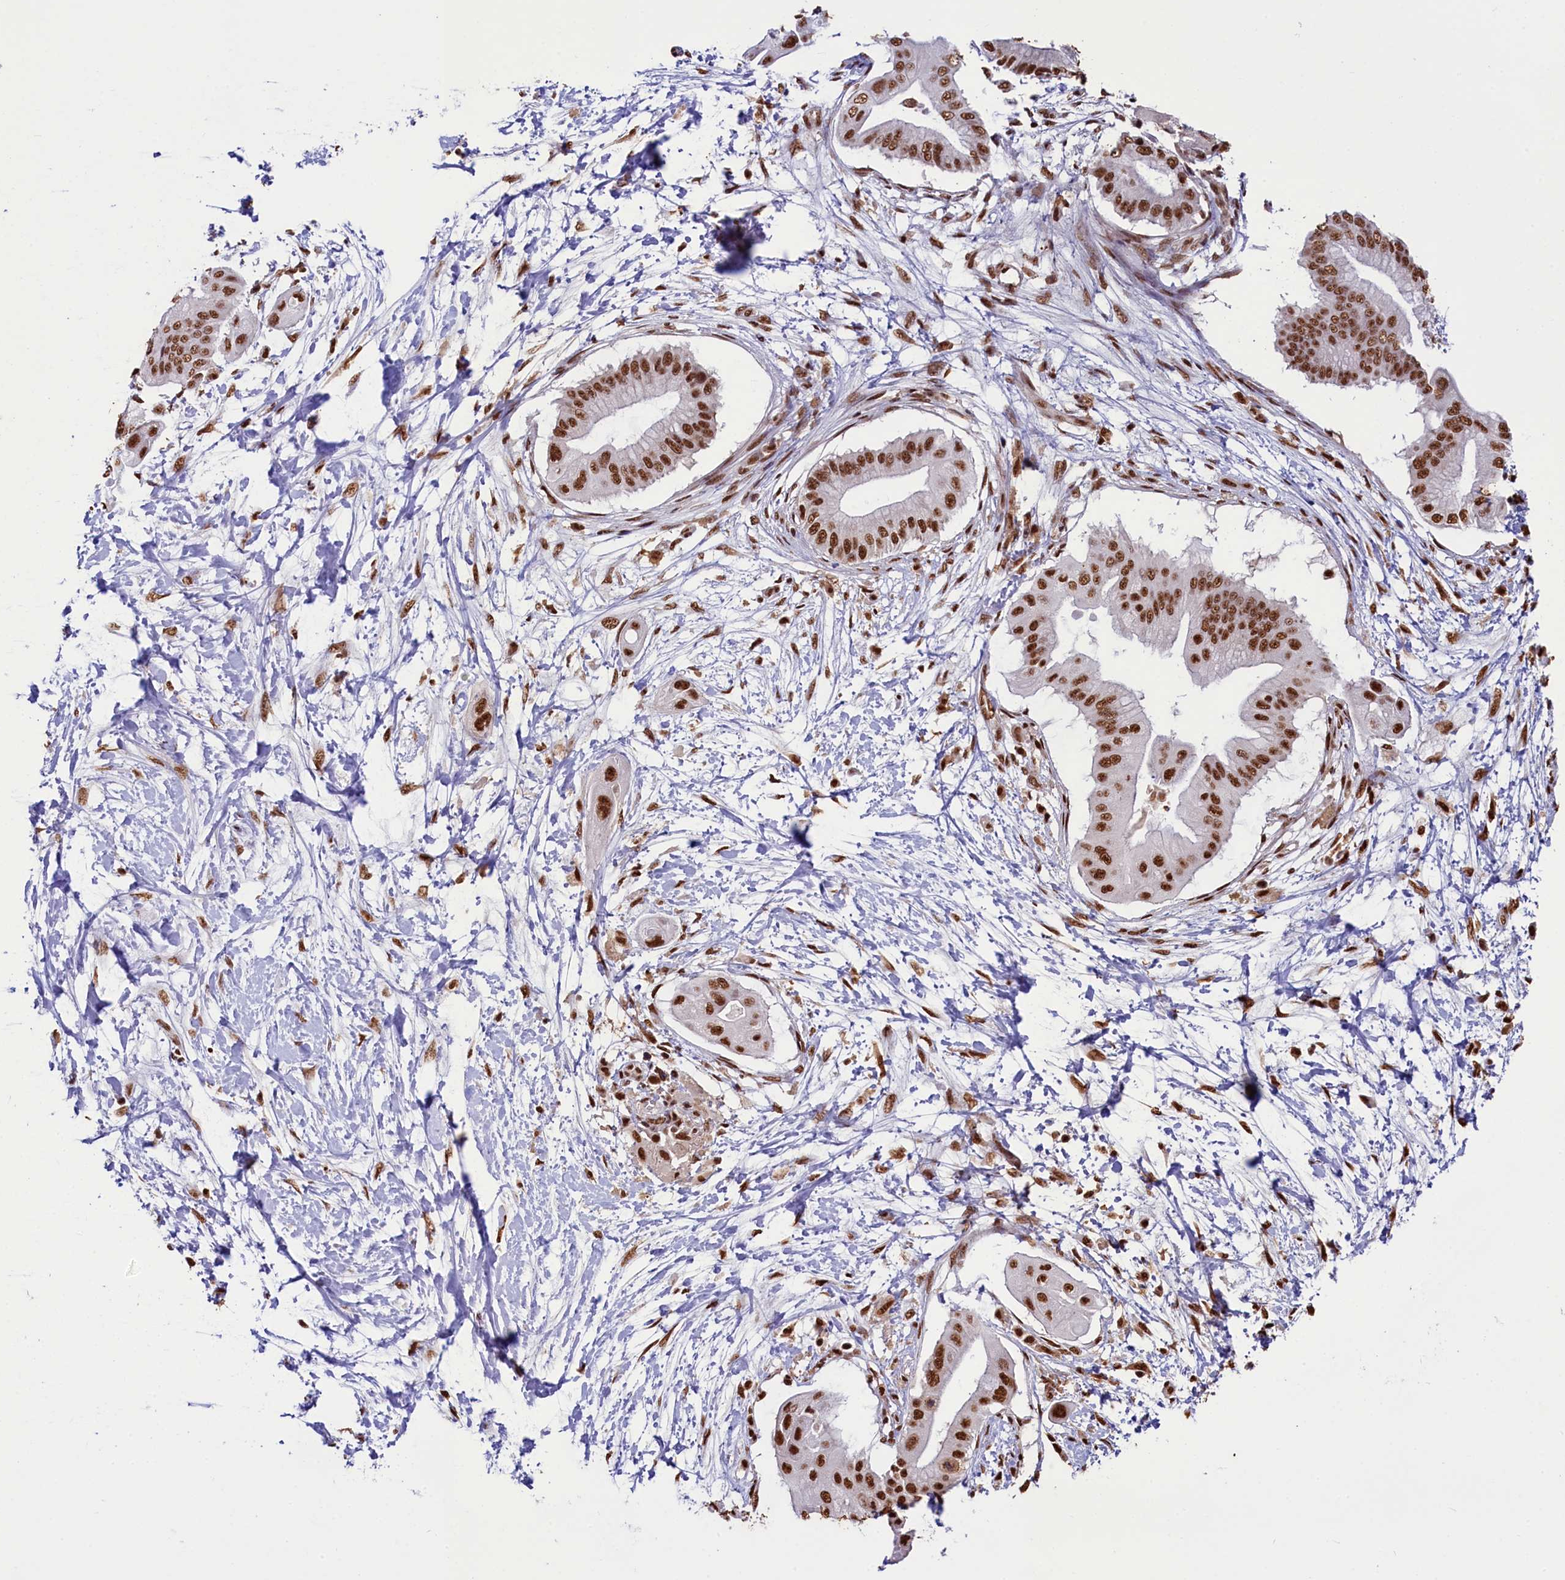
{"staining": {"intensity": "strong", "quantity": ">75%", "location": "nuclear"}, "tissue": "pancreatic cancer", "cell_type": "Tumor cells", "image_type": "cancer", "snomed": [{"axis": "morphology", "description": "Adenocarcinoma, NOS"}, {"axis": "topography", "description": "Pancreas"}], "caption": "This is an image of IHC staining of pancreatic cancer, which shows strong expression in the nuclear of tumor cells.", "gene": "SNRPD2", "patient": {"sex": "male", "age": 68}}